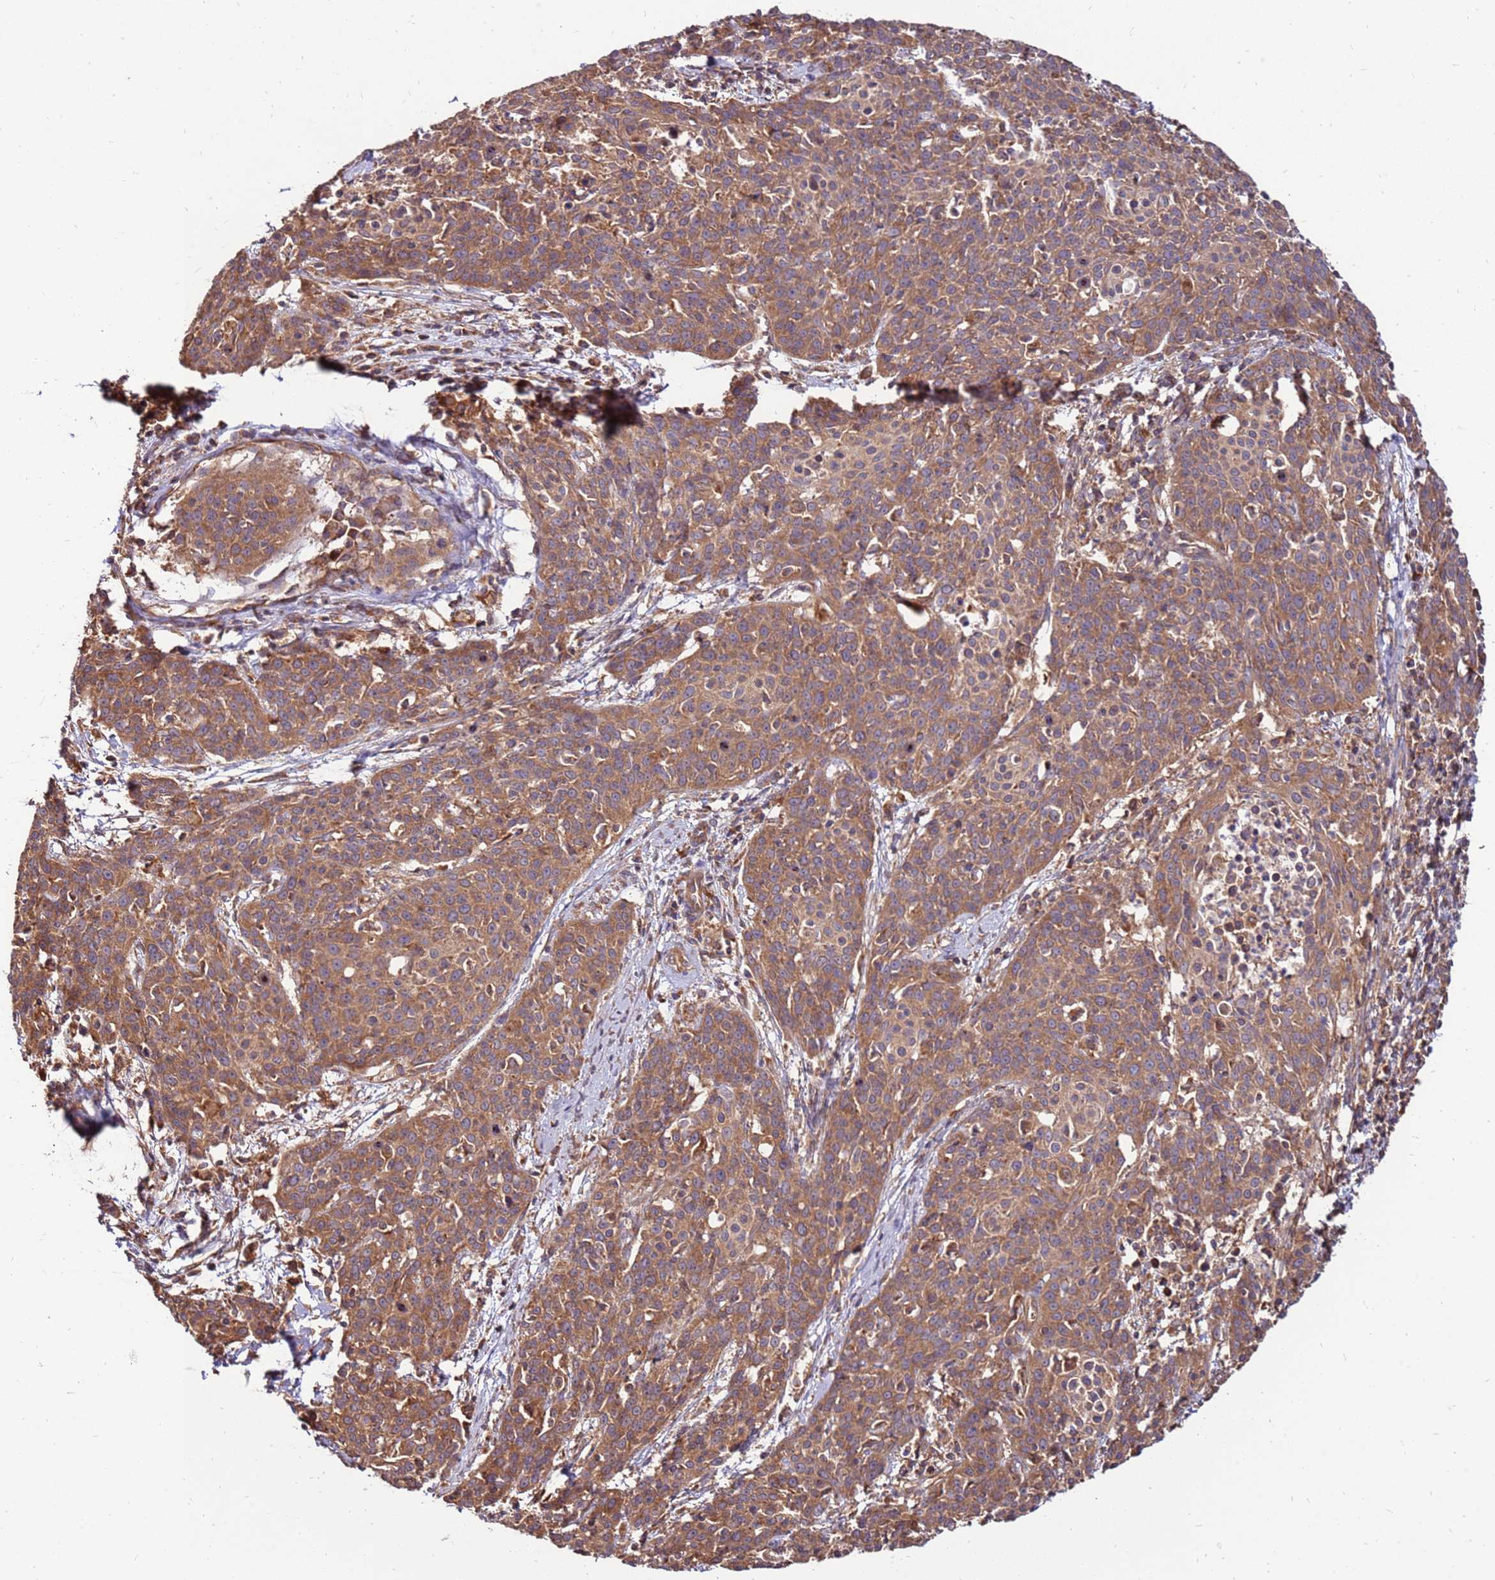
{"staining": {"intensity": "moderate", "quantity": ">75%", "location": "cytoplasmic/membranous"}, "tissue": "cervical cancer", "cell_type": "Tumor cells", "image_type": "cancer", "snomed": [{"axis": "morphology", "description": "Squamous cell carcinoma, NOS"}, {"axis": "topography", "description": "Cervix"}], "caption": "Immunohistochemical staining of human cervical squamous cell carcinoma demonstrates medium levels of moderate cytoplasmic/membranous protein positivity in about >75% of tumor cells. (brown staining indicates protein expression, while blue staining denotes nuclei).", "gene": "SLC44A5", "patient": {"sex": "female", "age": 38}}